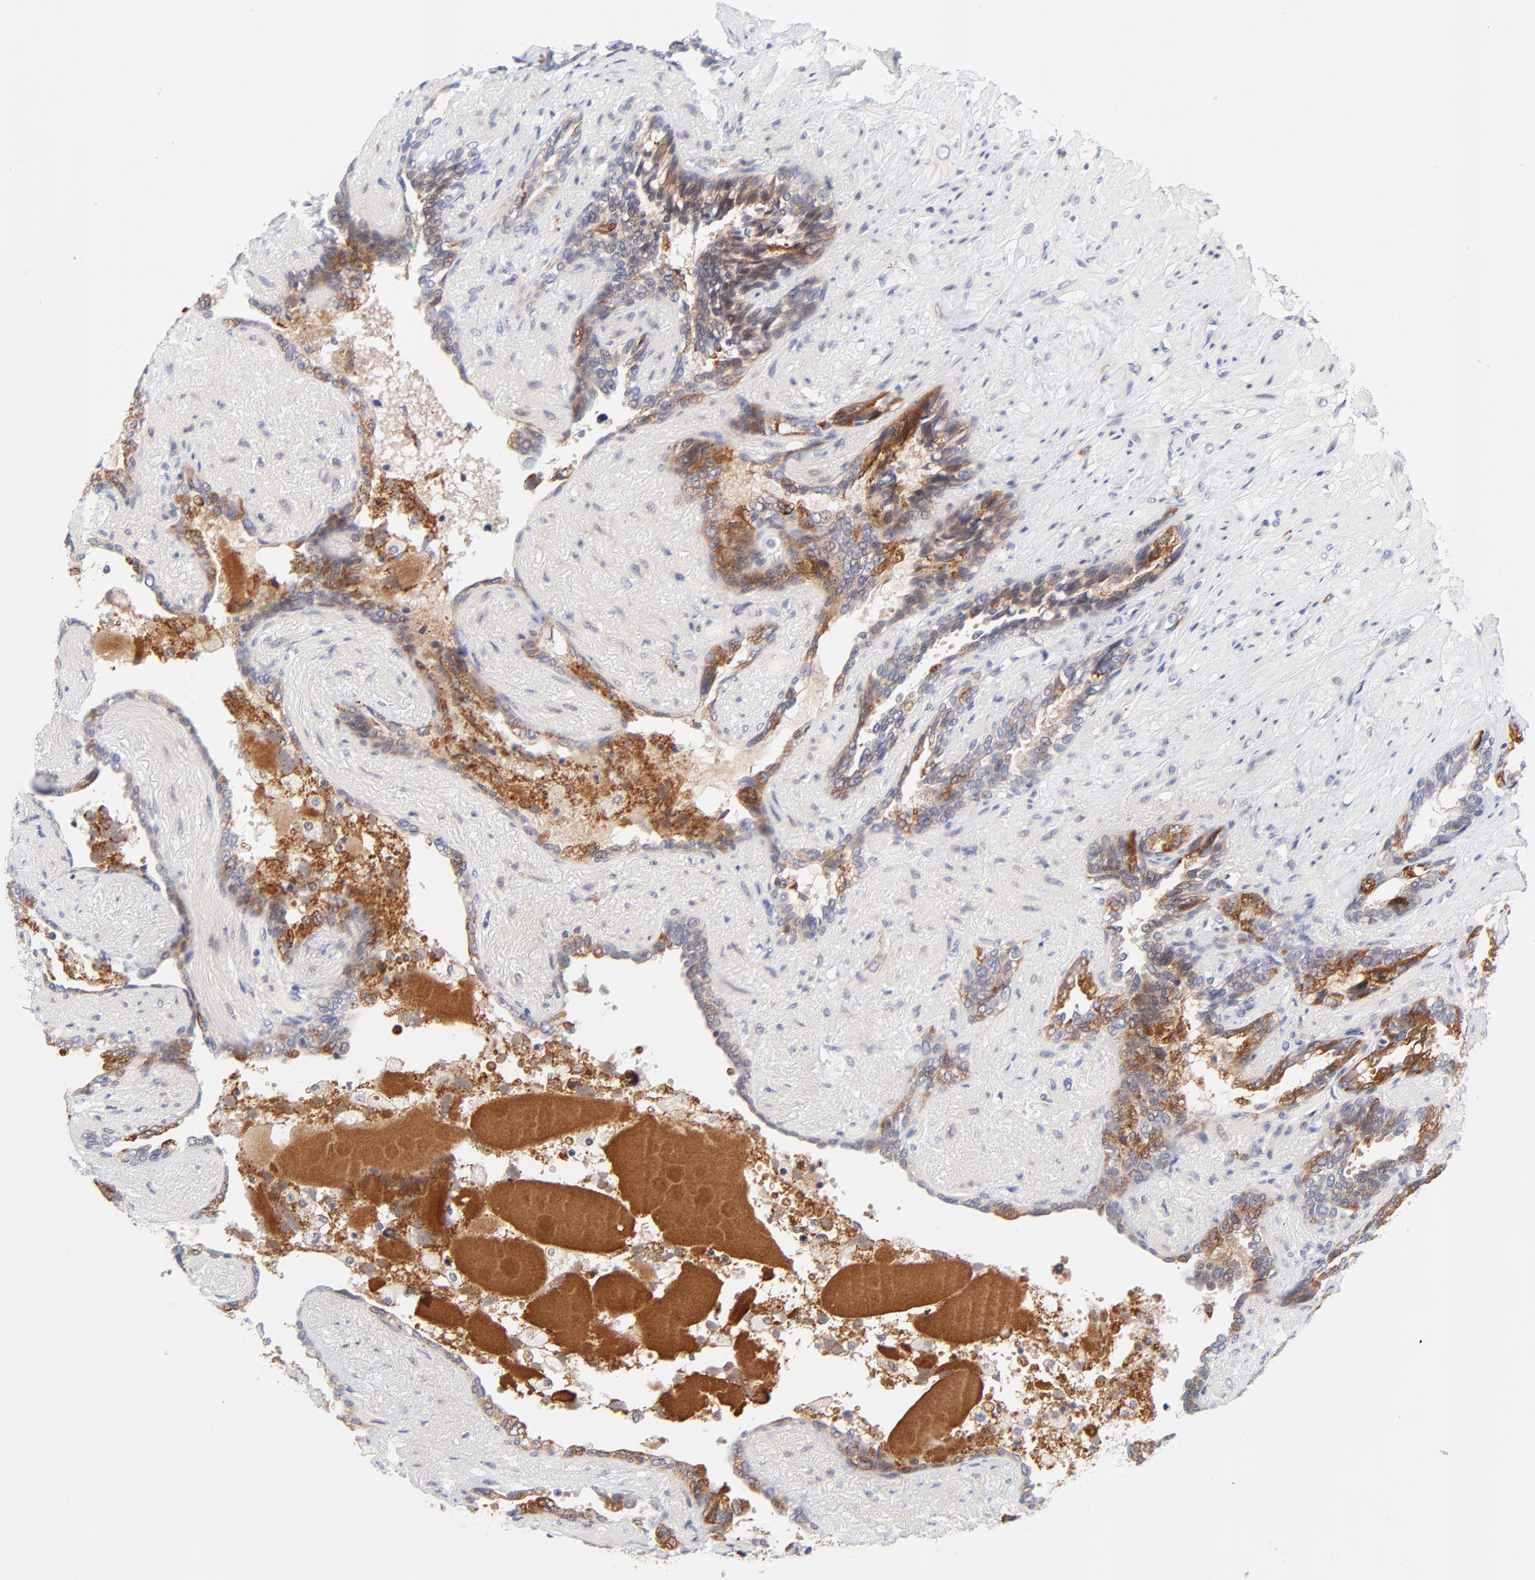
{"staining": {"intensity": "moderate", "quantity": "25%-75%", "location": "cytoplasmic/membranous"}, "tissue": "seminal vesicle", "cell_type": "Glandular cells", "image_type": "normal", "snomed": [{"axis": "morphology", "description": "Normal tissue, NOS"}, {"axis": "topography", "description": "Seminal veicle"}], "caption": "A micrograph of human seminal vesicle stained for a protein reveals moderate cytoplasmic/membranous brown staining in glandular cells.", "gene": "AFF2", "patient": {"sex": "male", "age": 61}}